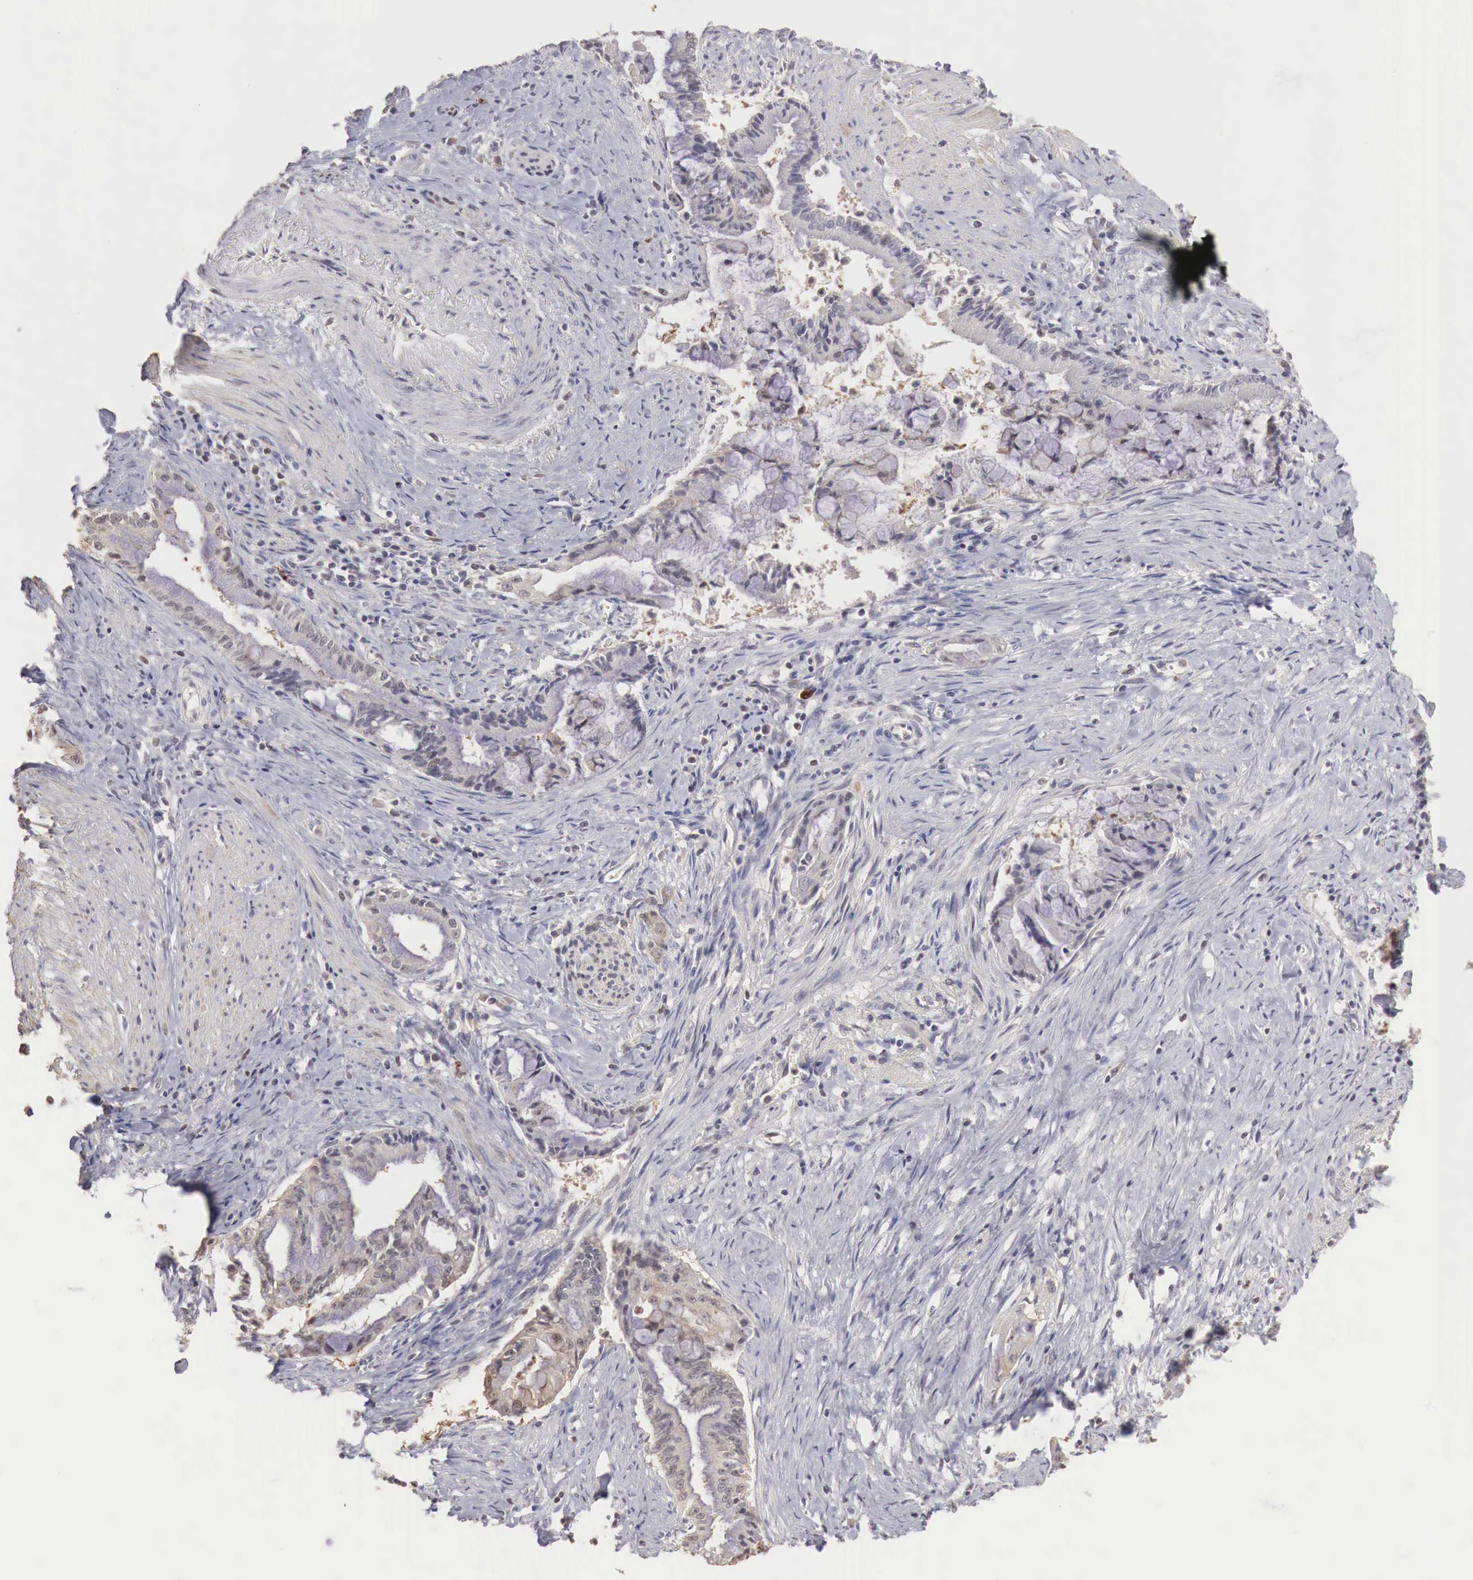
{"staining": {"intensity": "weak", "quantity": ">75%", "location": "cytoplasmic/membranous"}, "tissue": "pancreatic cancer", "cell_type": "Tumor cells", "image_type": "cancer", "snomed": [{"axis": "morphology", "description": "Adenocarcinoma, NOS"}, {"axis": "topography", "description": "Pancreas"}], "caption": "Immunohistochemical staining of adenocarcinoma (pancreatic) displays low levels of weak cytoplasmic/membranous staining in about >75% of tumor cells.", "gene": "TBC1D9", "patient": {"sex": "male", "age": 59}}